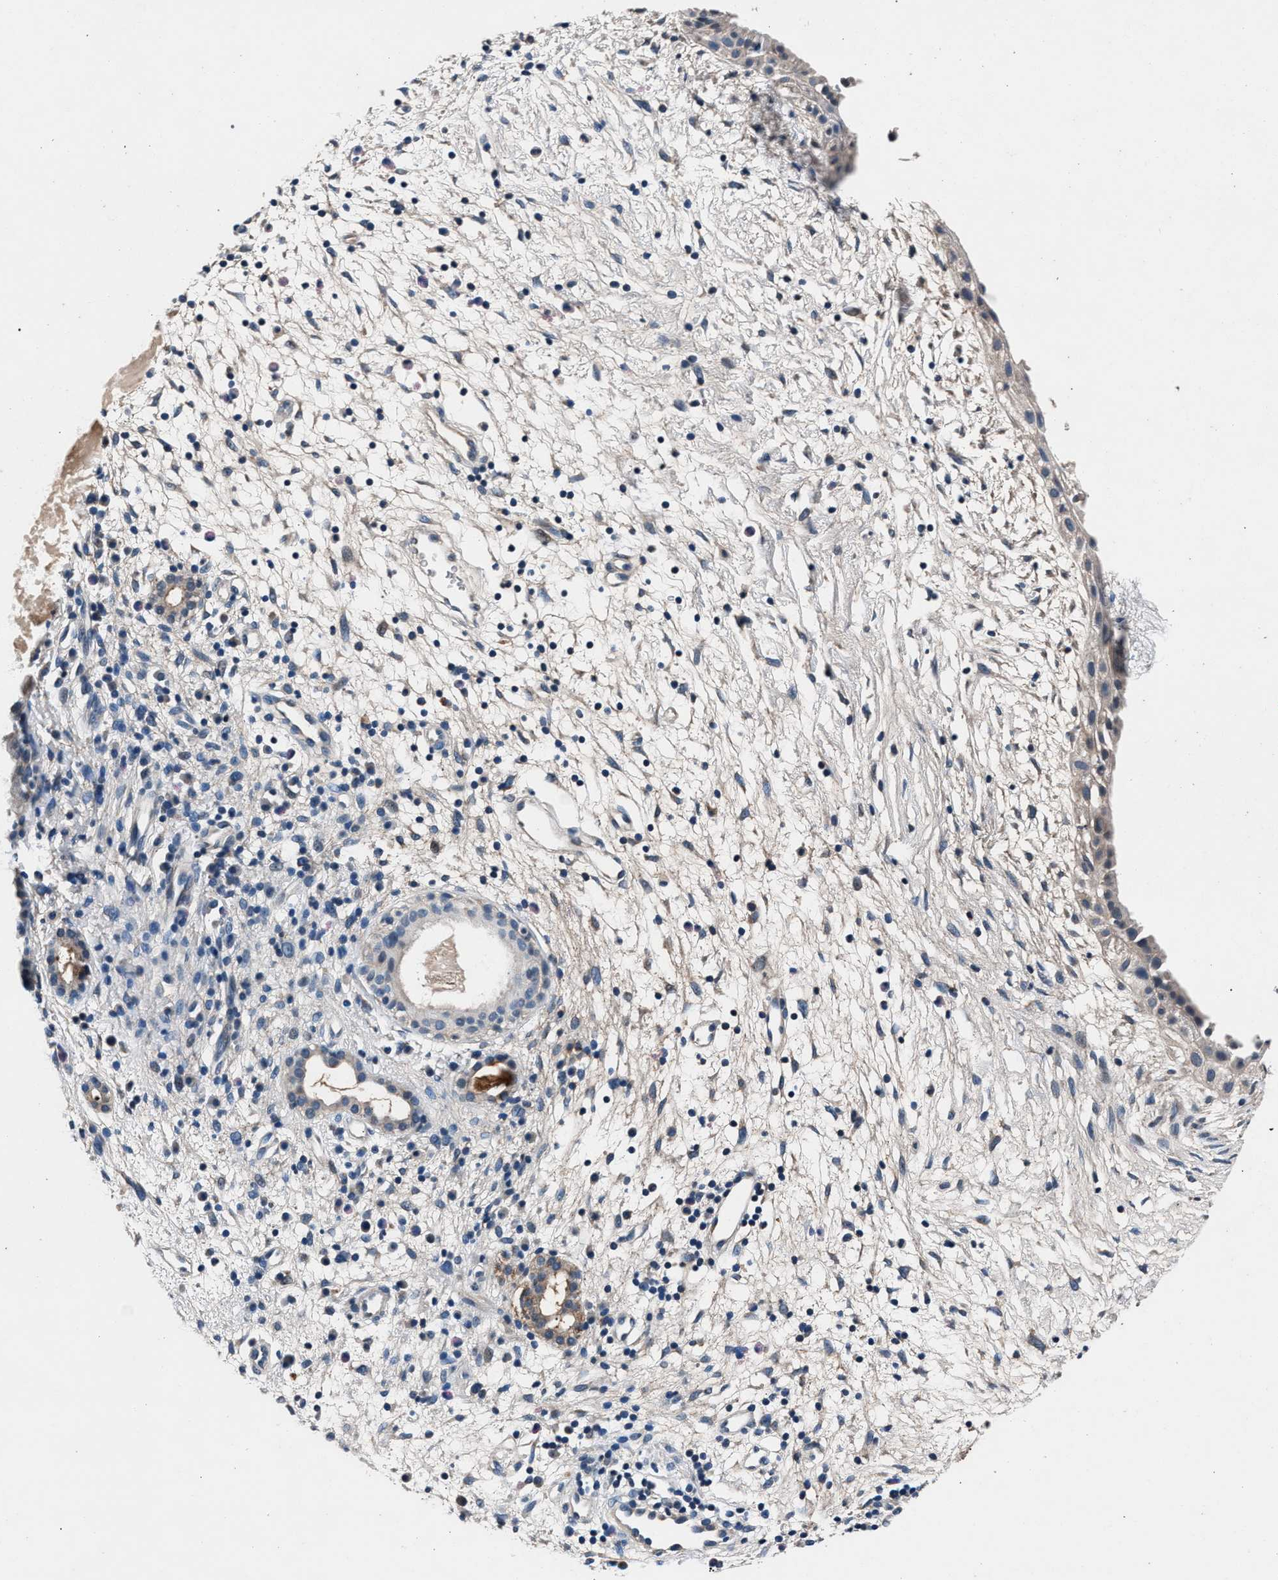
{"staining": {"intensity": "negative", "quantity": "none", "location": "none"}, "tissue": "nasopharynx", "cell_type": "Respiratory epithelial cells", "image_type": "normal", "snomed": [{"axis": "morphology", "description": "Normal tissue, NOS"}, {"axis": "topography", "description": "Nasopharynx"}], "caption": "A photomicrograph of nasopharynx stained for a protein exhibits no brown staining in respiratory epithelial cells. Brightfield microscopy of IHC stained with DAB (3,3'-diaminobenzidine) (brown) and hematoxylin (blue), captured at high magnification.", "gene": "DENND6B", "patient": {"sex": "male", "age": 22}}